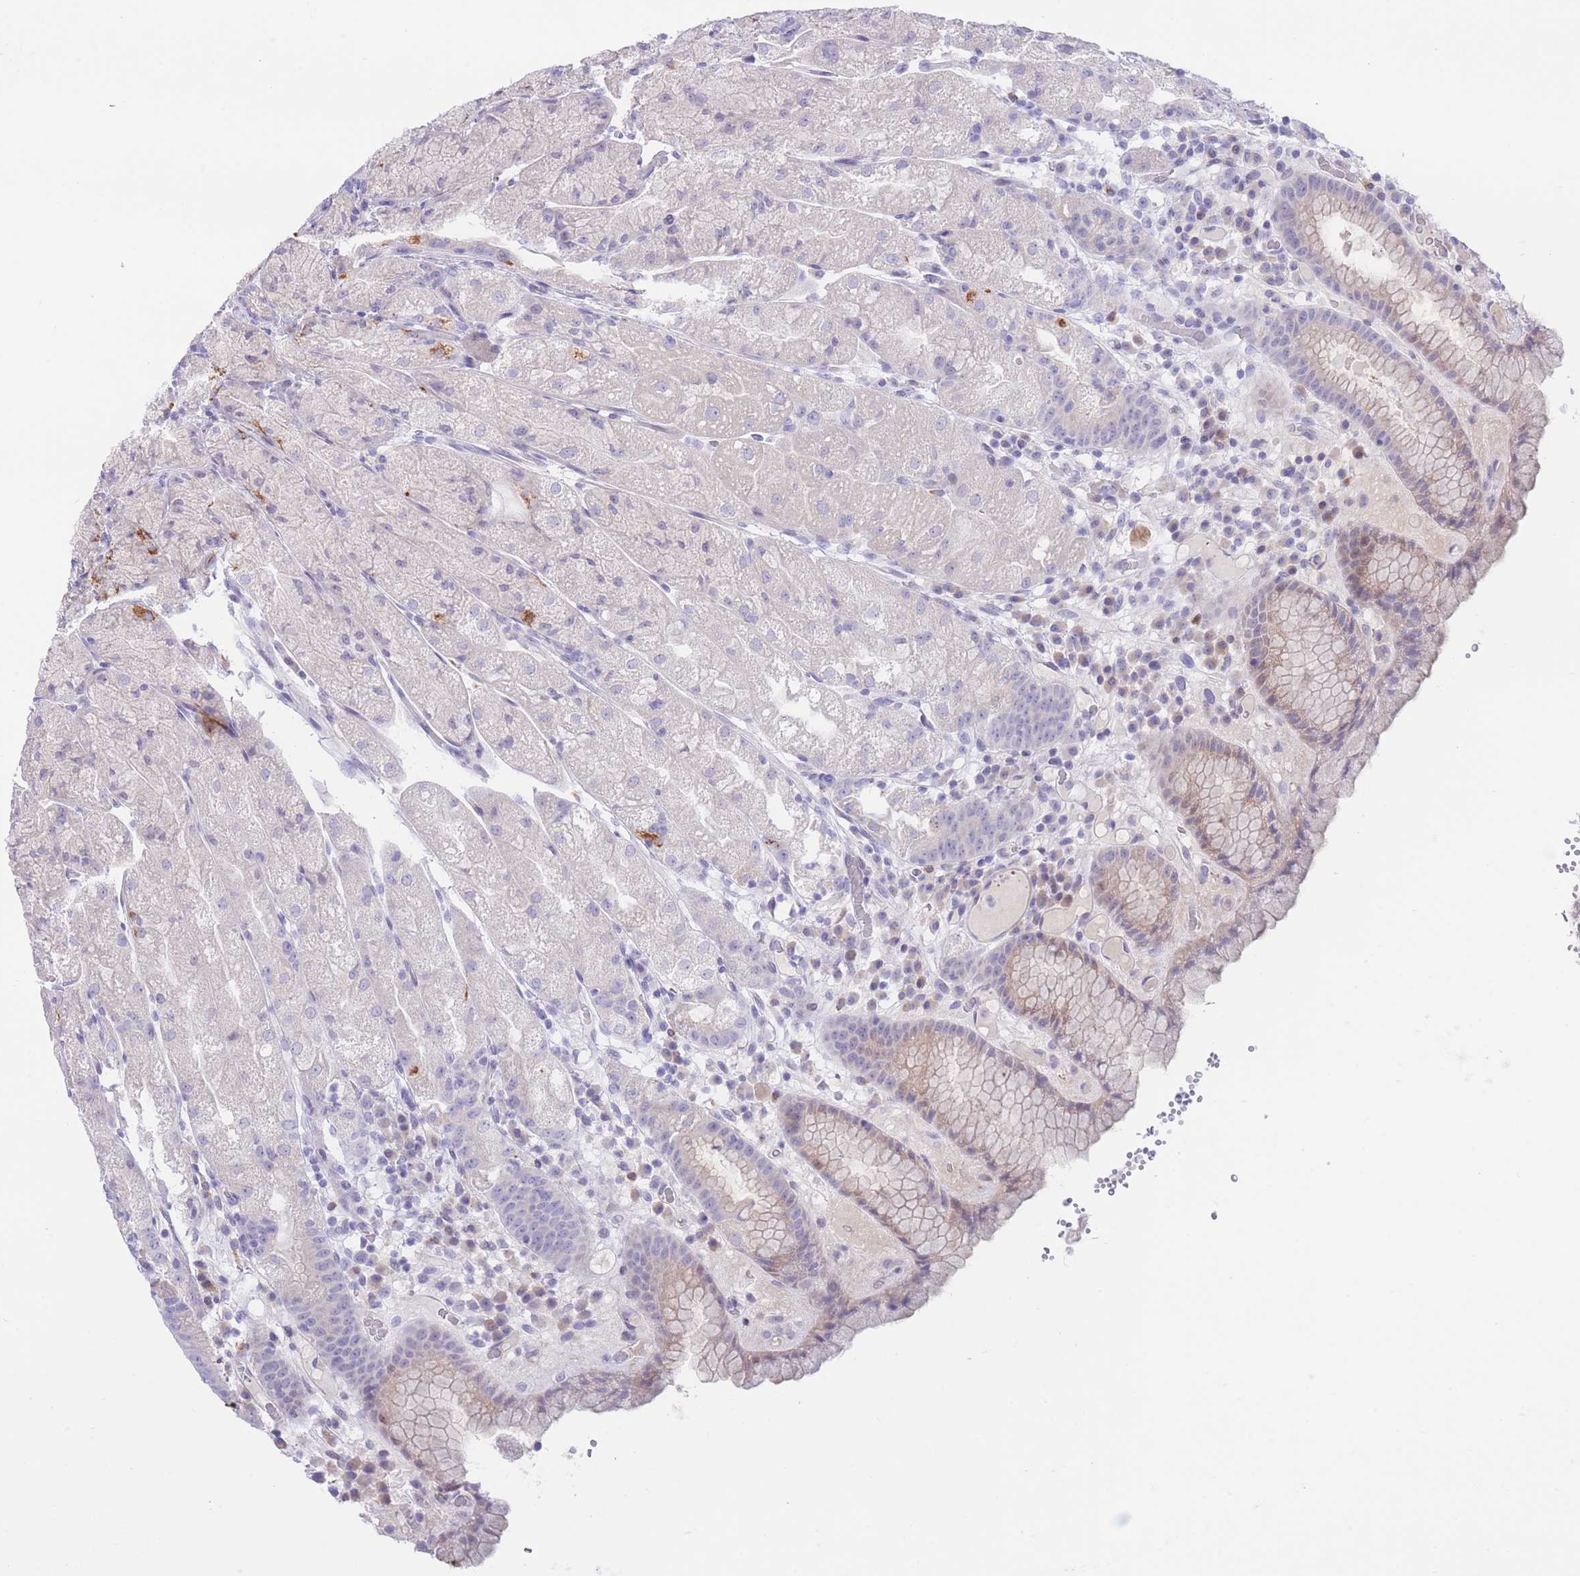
{"staining": {"intensity": "weak", "quantity": "<25%", "location": "cytoplasmic/membranous,nuclear"}, "tissue": "stomach", "cell_type": "Glandular cells", "image_type": "normal", "snomed": [{"axis": "morphology", "description": "Normal tissue, NOS"}, {"axis": "topography", "description": "Stomach, upper"}], "caption": "A micrograph of human stomach is negative for staining in glandular cells.", "gene": "RPL39L", "patient": {"sex": "male", "age": 52}}